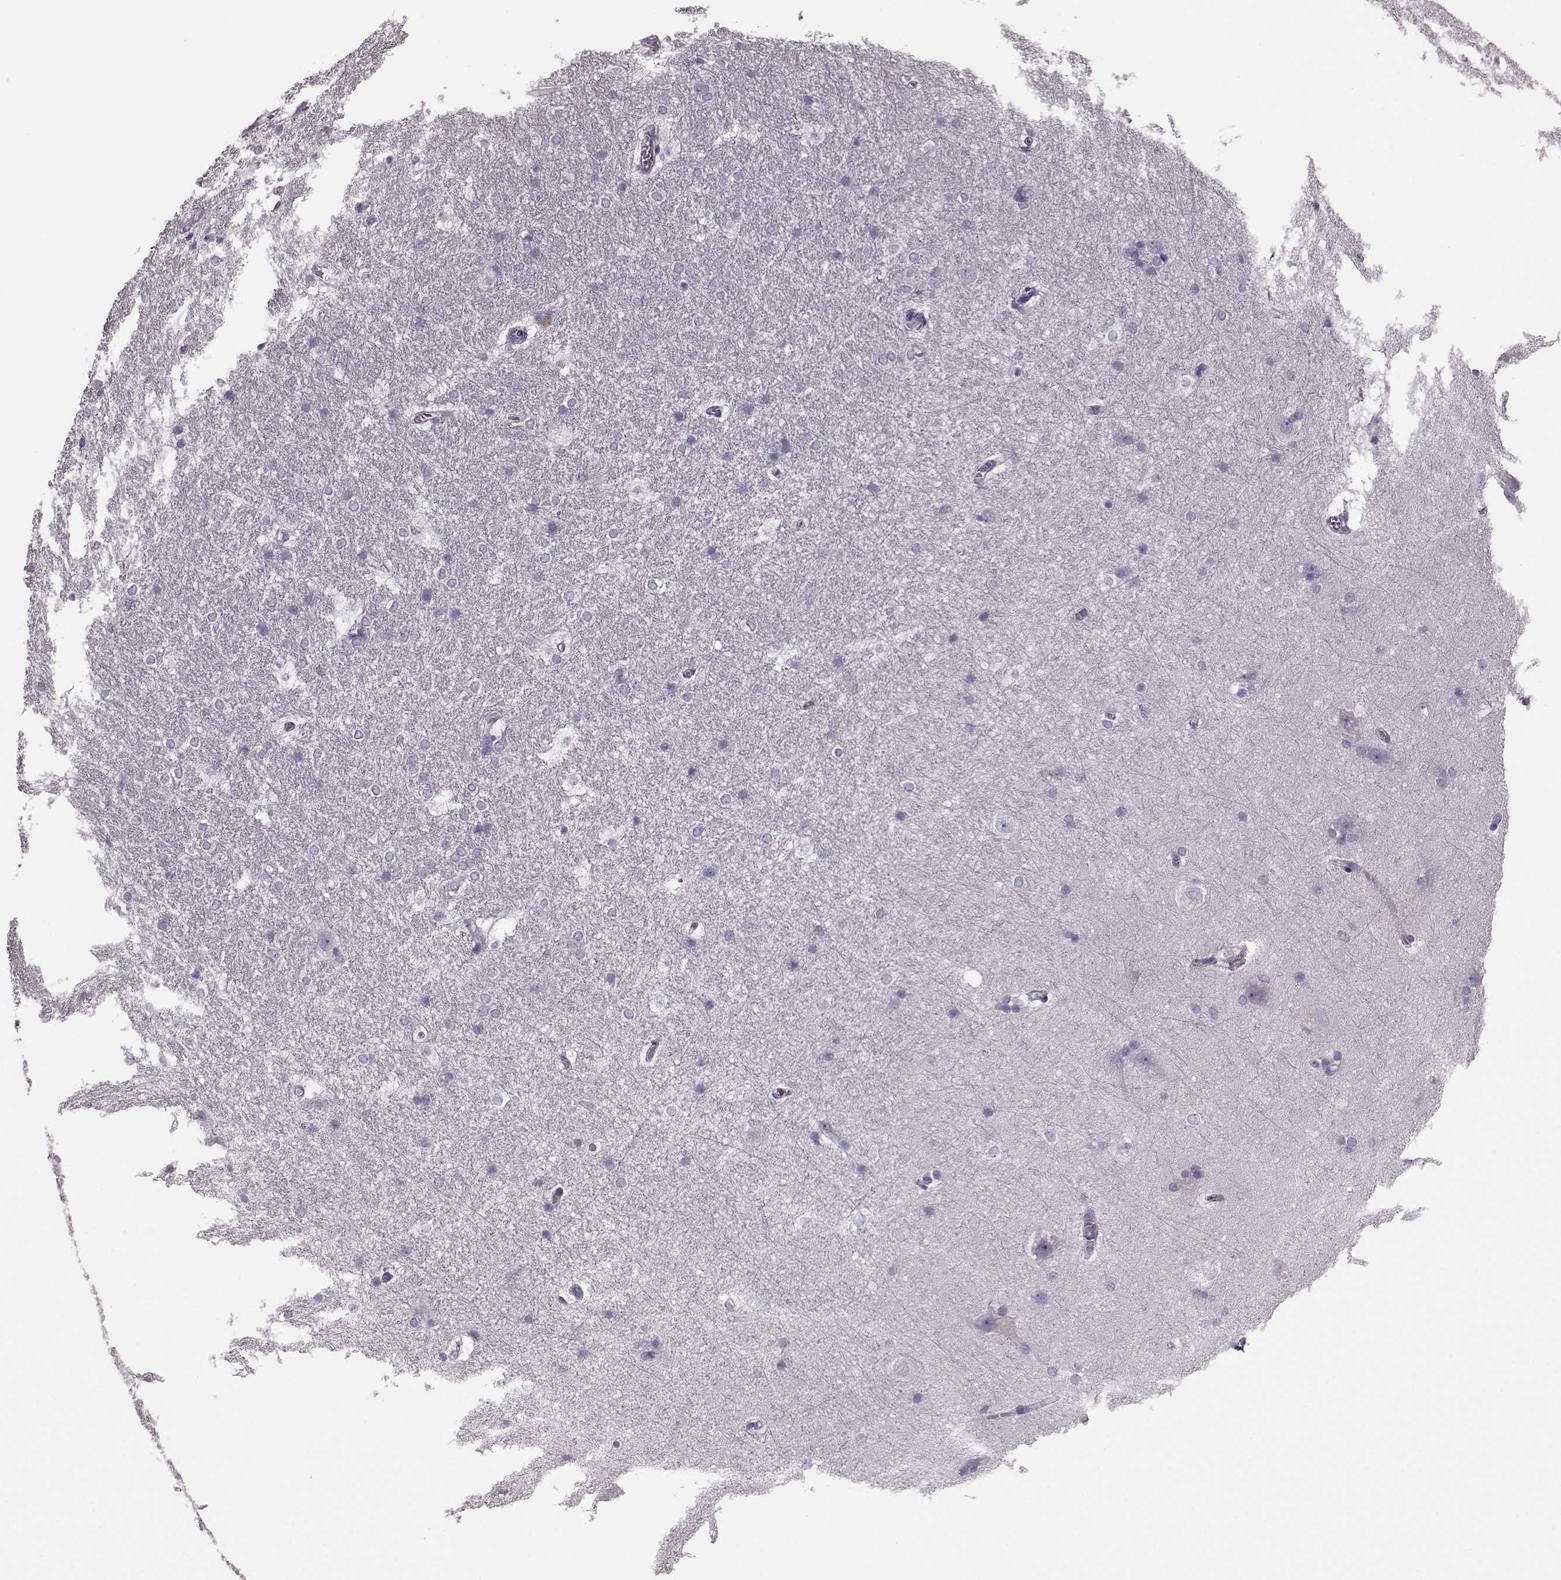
{"staining": {"intensity": "negative", "quantity": "none", "location": "none"}, "tissue": "hippocampus", "cell_type": "Glial cells", "image_type": "normal", "snomed": [{"axis": "morphology", "description": "Normal tissue, NOS"}, {"axis": "topography", "description": "Cerebral cortex"}, {"axis": "topography", "description": "Hippocampus"}], "caption": "The photomicrograph exhibits no staining of glial cells in unremarkable hippocampus. (Immunohistochemistry, brightfield microscopy, high magnification).", "gene": "CRYBA2", "patient": {"sex": "female", "age": 19}}